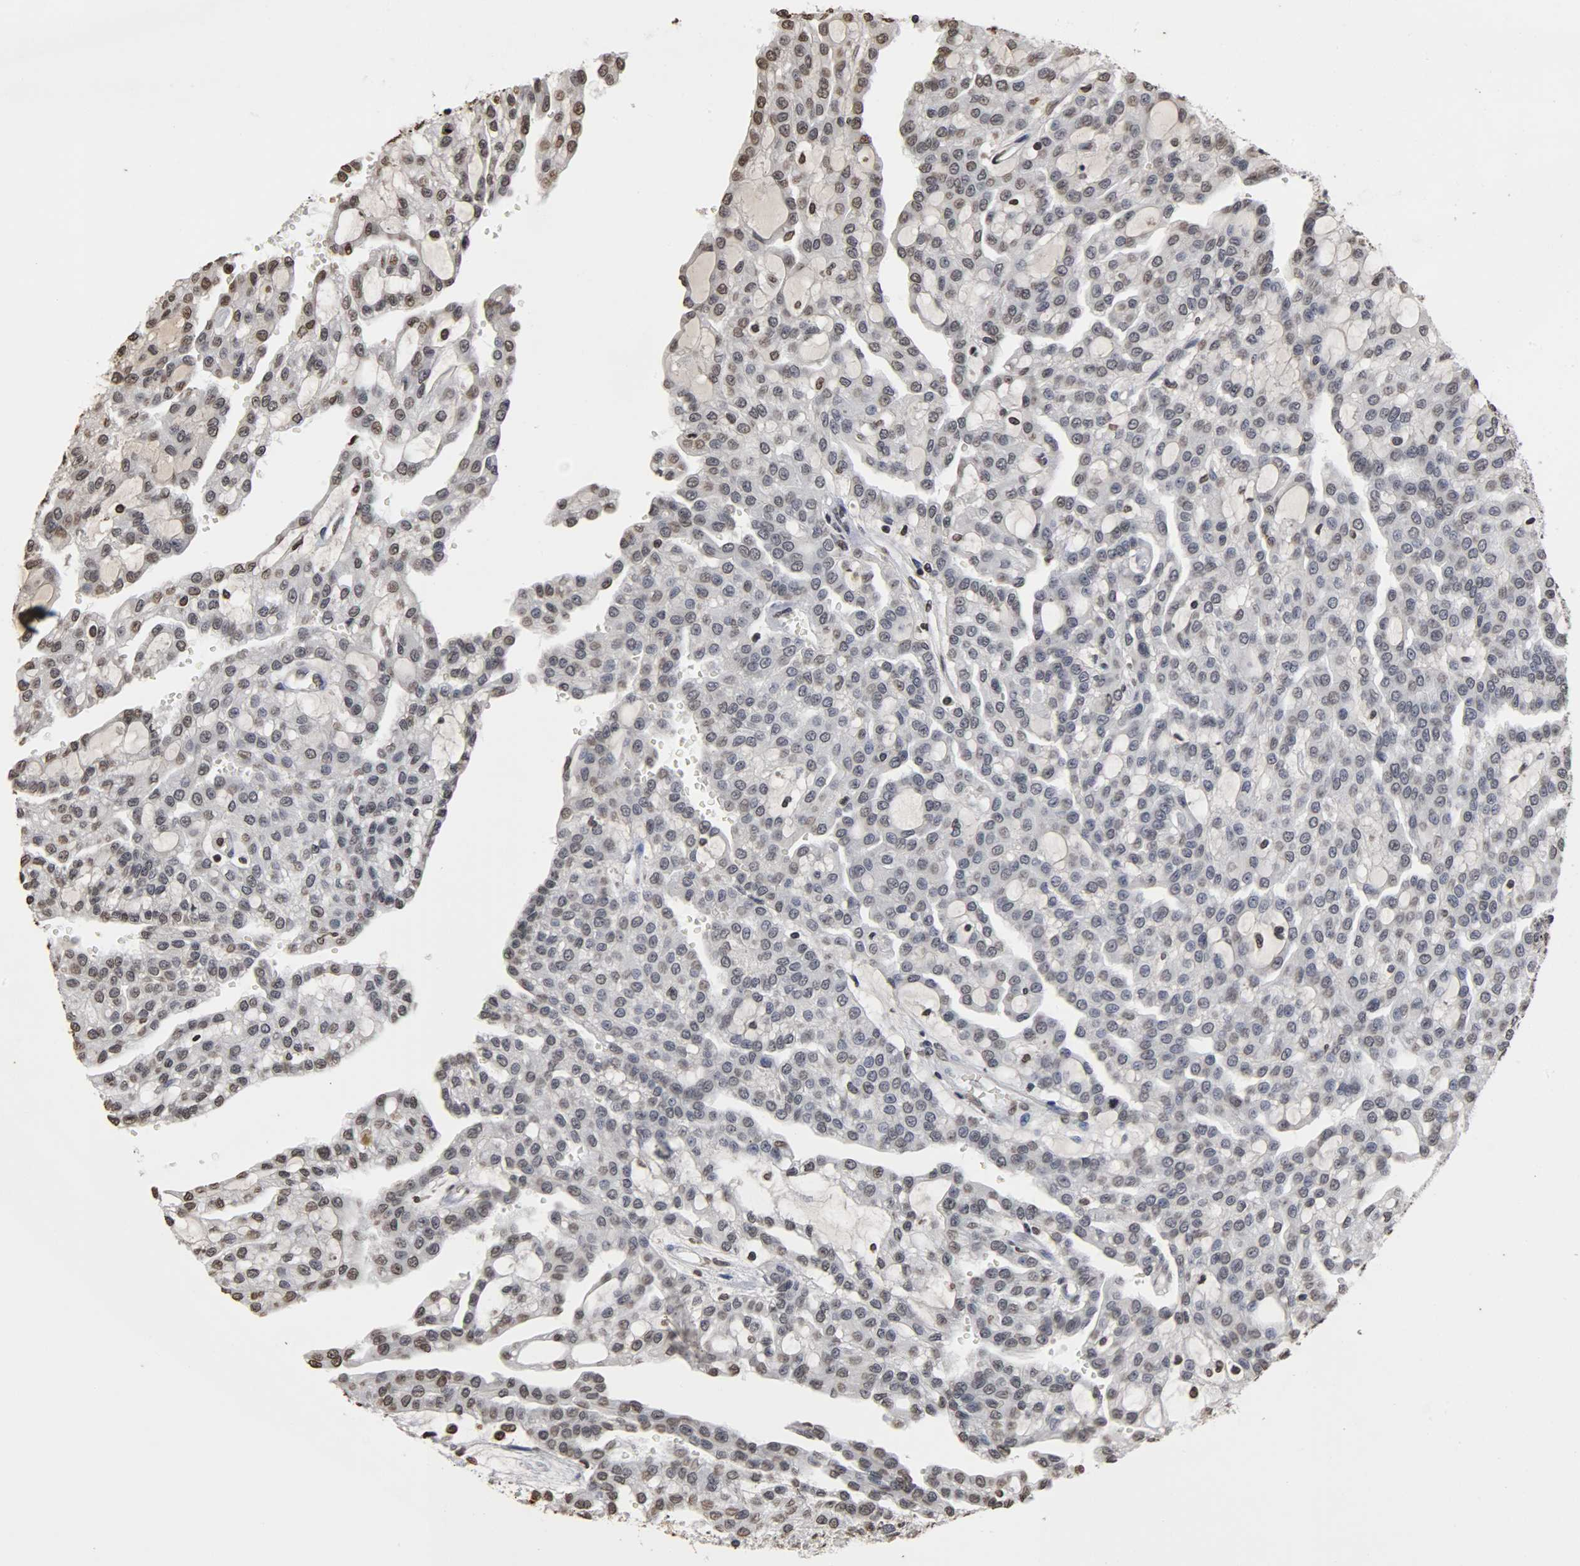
{"staining": {"intensity": "weak", "quantity": "<25%", "location": "nuclear"}, "tissue": "renal cancer", "cell_type": "Tumor cells", "image_type": "cancer", "snomed": [{"axis": "morphology", "description": "Adenocarcinoma, NOS"}, {"axis": "topography", "description": "Kidney"}], "caption": "Tumor cells show no significant staining in renal adenocarcinoma. Brightfield microscopy of IHC stained with DAB (brown) and hematoxylin (blue), captured at high magnification.", "gene": "ERCC2", "patient": {"sex": "male", "age": 63}}